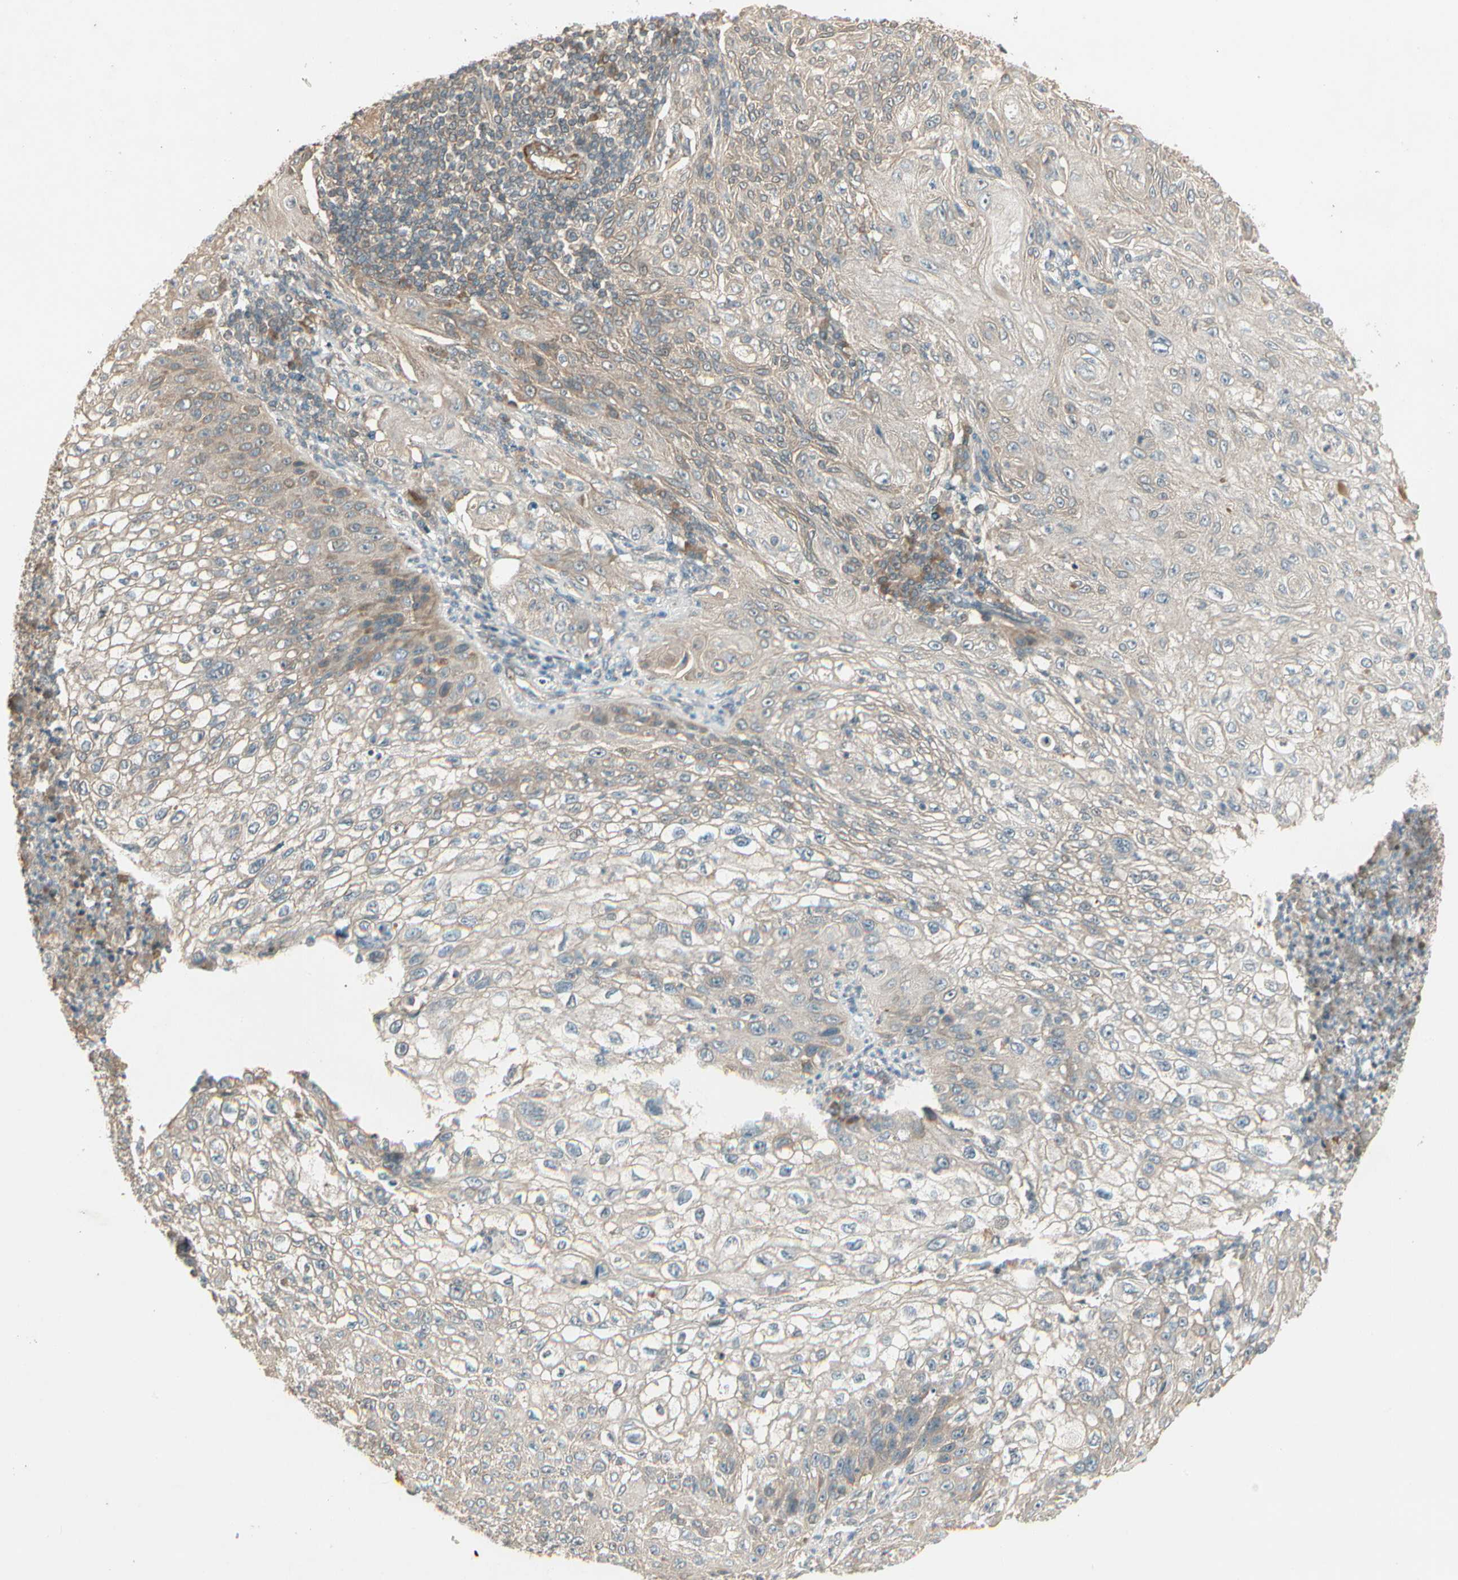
{"staining": {"intensity": "weak", "quantity": "25%-75%", "location": "cytoplasmic/membranous"}, "tissue": "lung cancer", "cell_type": "Tumor cells", "image_type": "cancer", "snomed": [{"axis": "morphology", "description": "Inflammation, NOS"}, {"axis": "morphology", "description": "Squamous cell carcinoma, NOS"}, {"axis": "topography", "description": "Lymph node"}, {"axis": "topography", "description": "Soft tissue"}, {"axis": "topography", "description": "Lung"}], "caption": "High-magnification brightfield microscopy of lung cancer (squamous cell carcinoma) stained with DAB (brown) and counterstained with hematoxylin (blue). tumor cells exhibit weak cytoplasmic/membranous staining is present in approximately25%-75% of cells.", "gene": "ACVR1", "patient": {"sex": "male", "age": 66}}